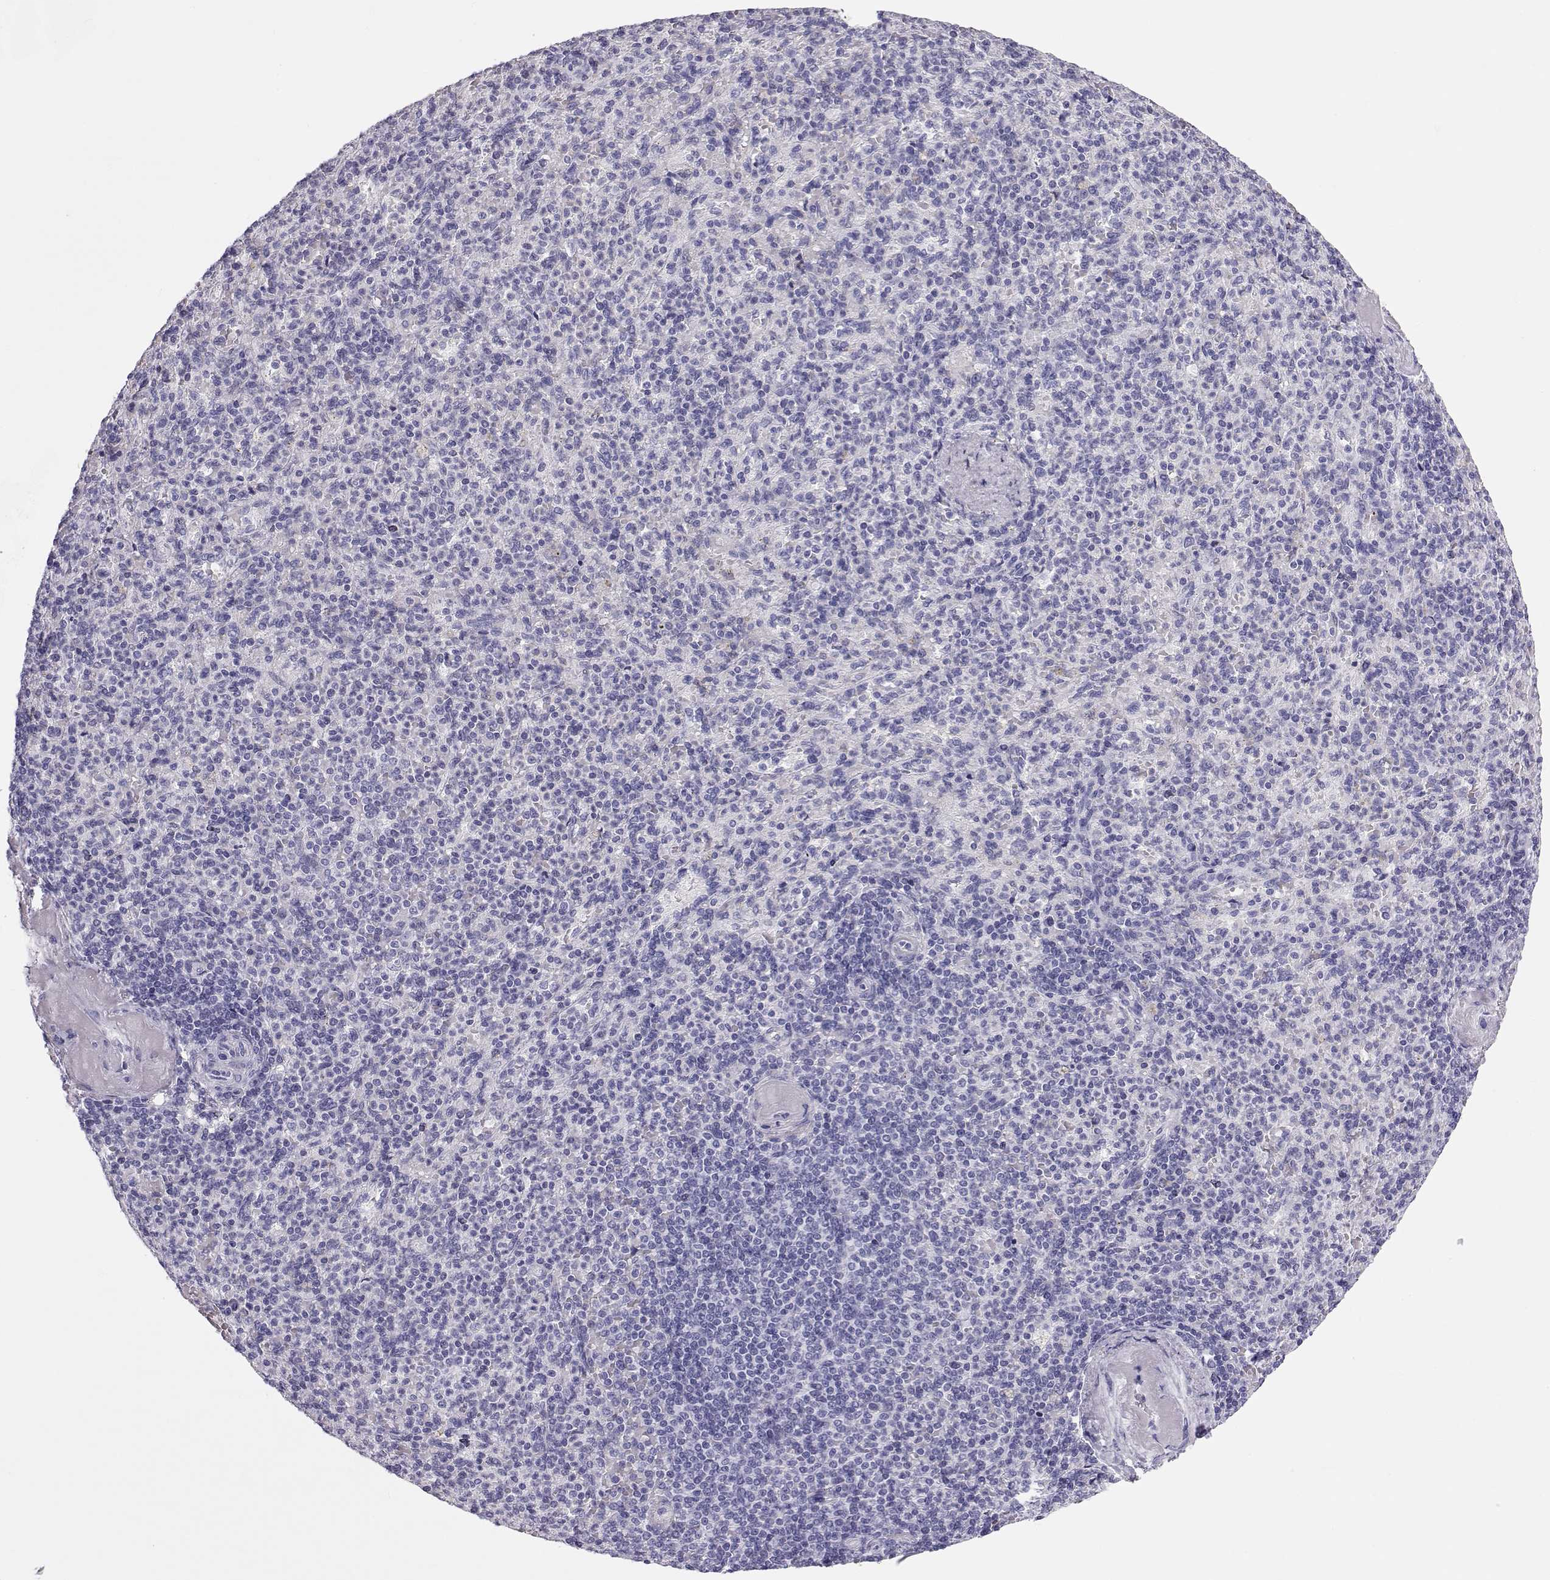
{"staining": {"intensity": "negative", "quantity": "none", "location": "none"}, "tissue": "spleen", "cell_type": "Cells in red pulp", "image_type": "normal", "snomed": [{"axis": "morphology", "description": "Normal tissue, NOS"}, {"axis": "topography", "description": "Spleen"}], "caption": "DAB immunohistochemical staining of benign human spleen demonstrates no significant expression in cells in red pulp. The staining was performed using DAB to visualize the protein expression in brown, while the nuclei were stained in blue with hematoxylin (Magnification: 20x).", "gene": "RD3", "patient": {"sex": "female", "age": 74}}